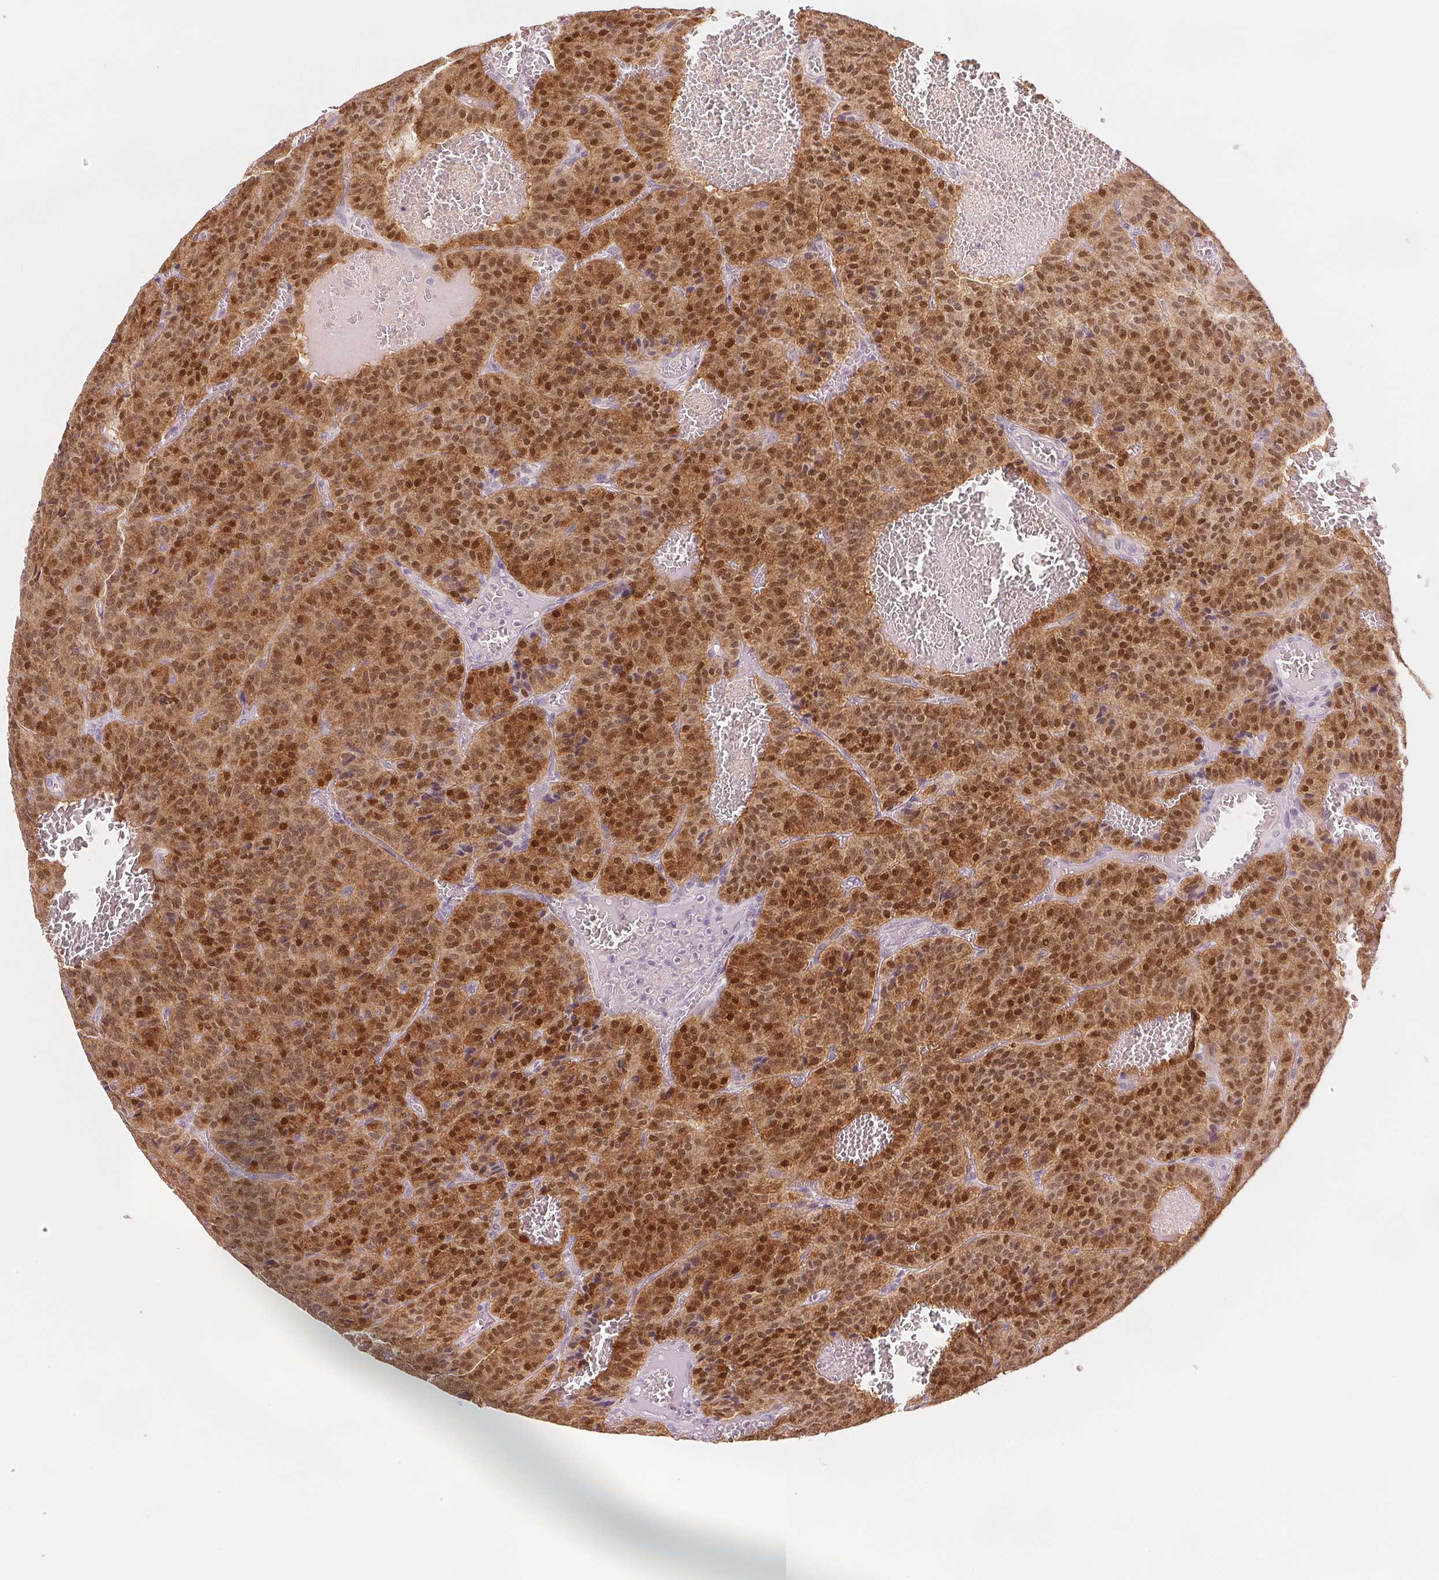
{"staining": {"intensity": "moderate", "quantity": ">75%", "location": "cytoplasmic/membranous,nuclear"}, "tissue": "carcinoid", "cell_type": "Tumor cells", "image_type": "cancer", "snomed": [{"axis": "morphology", "description": "Carcinoid, malignant, NOS"}, {"axis": "topography", "description": "Lung"}], "caption": "Human carcinoid stained for a protein (brown) demonstrates moderate cytoplasmic/membranous and nuclear positive staining in approximately >75% of tumor cells.", "gene": "SCGN", "patient": {"sex": "male", "age": 70}}